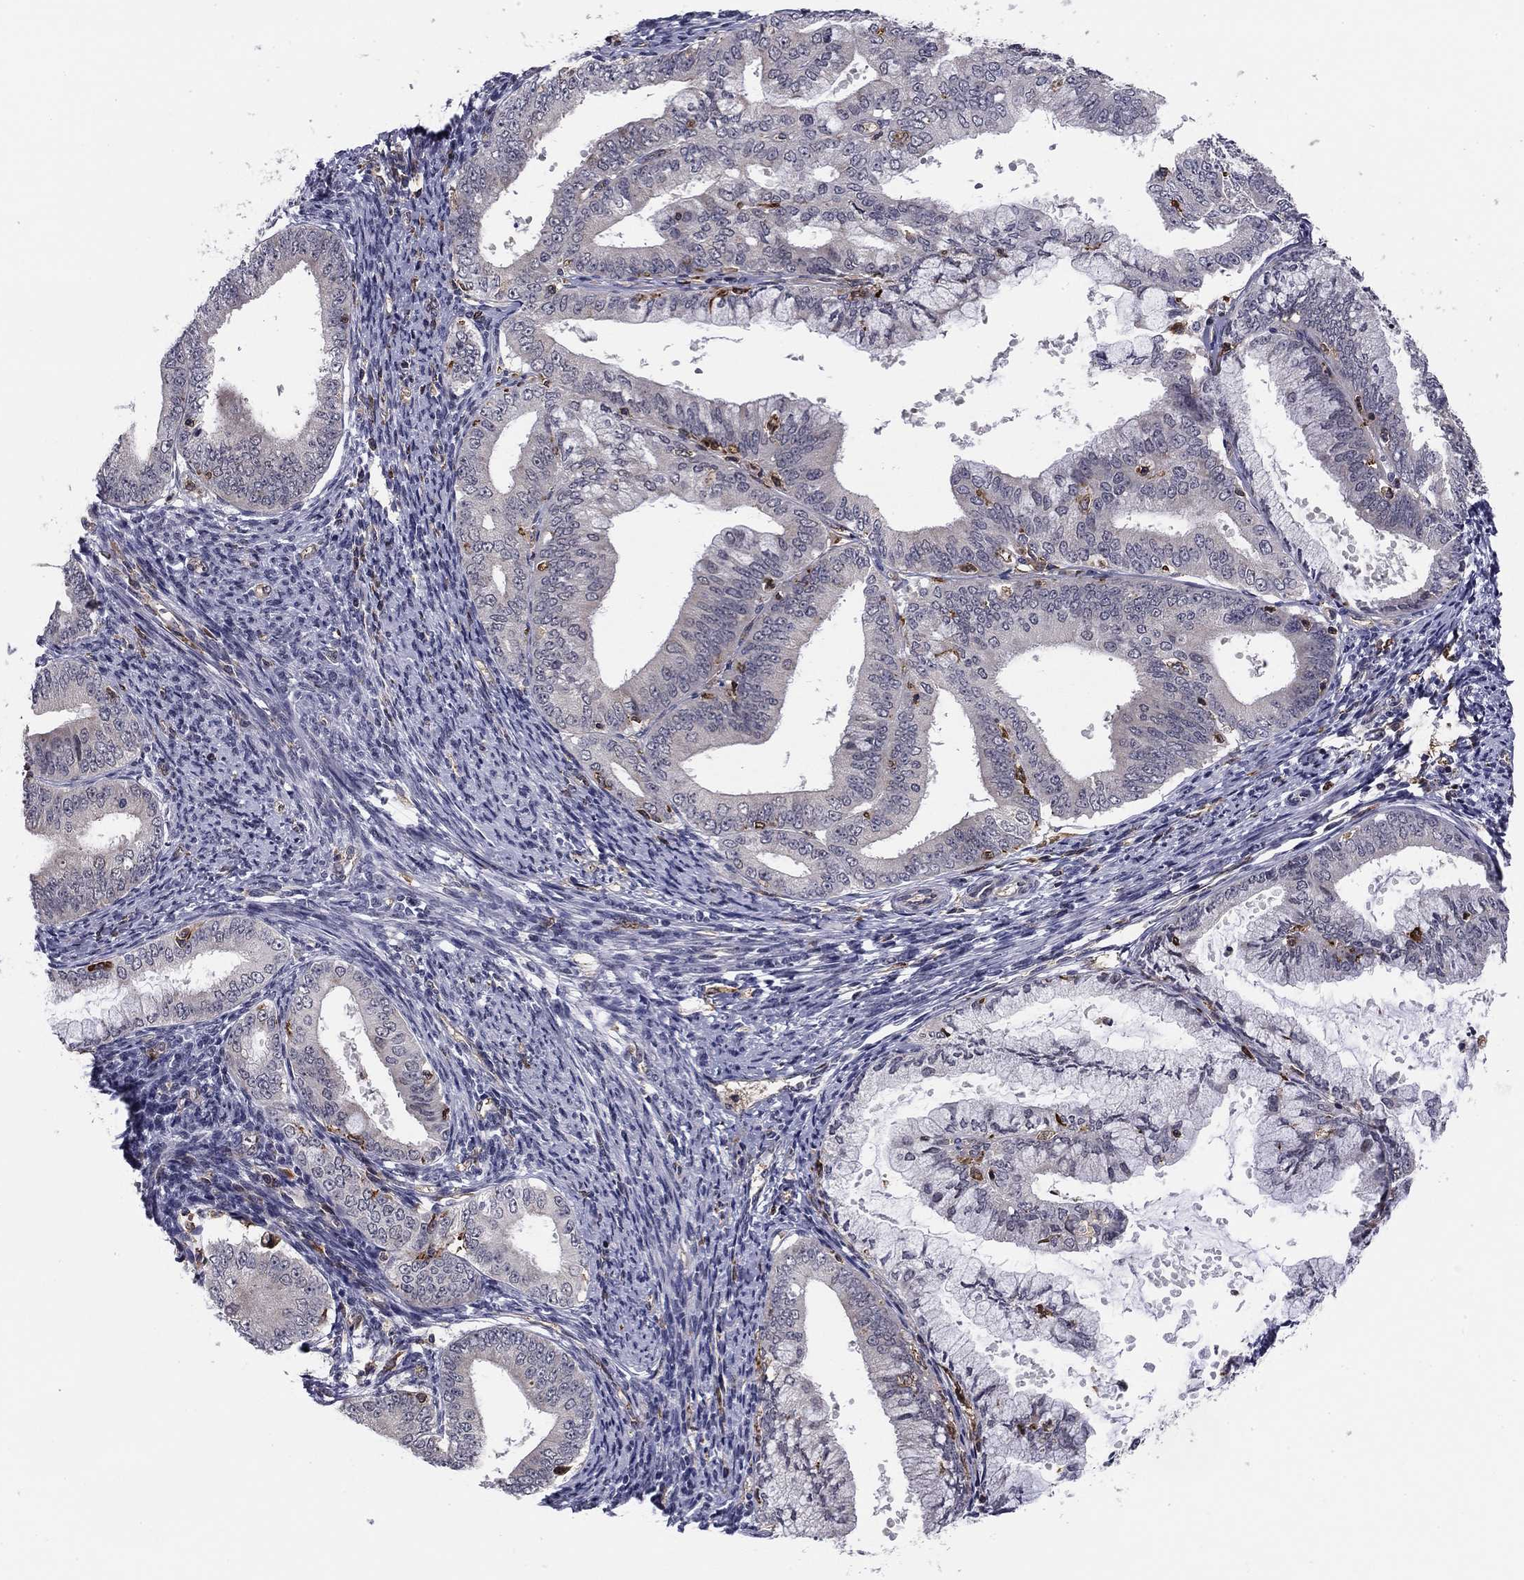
{"staining": {"intensity": "negative", "quantity": "none", "location": "none"}, "tissue": "endometrial cancer", "cell_type": "Tumor cells", "image_type": "cancer", "snomed": [{"axis": "morphology", "description": "Adenocarcinoma, NOS"}, {"axis": "topography", "description": "Endometrium"}], "caption": "Immunohistochemical staining of endometrial cancer reveals no significant positivity in tumor cells.", "gene": "PLCB2", "patient": {"sex": "female", "age": 63}}